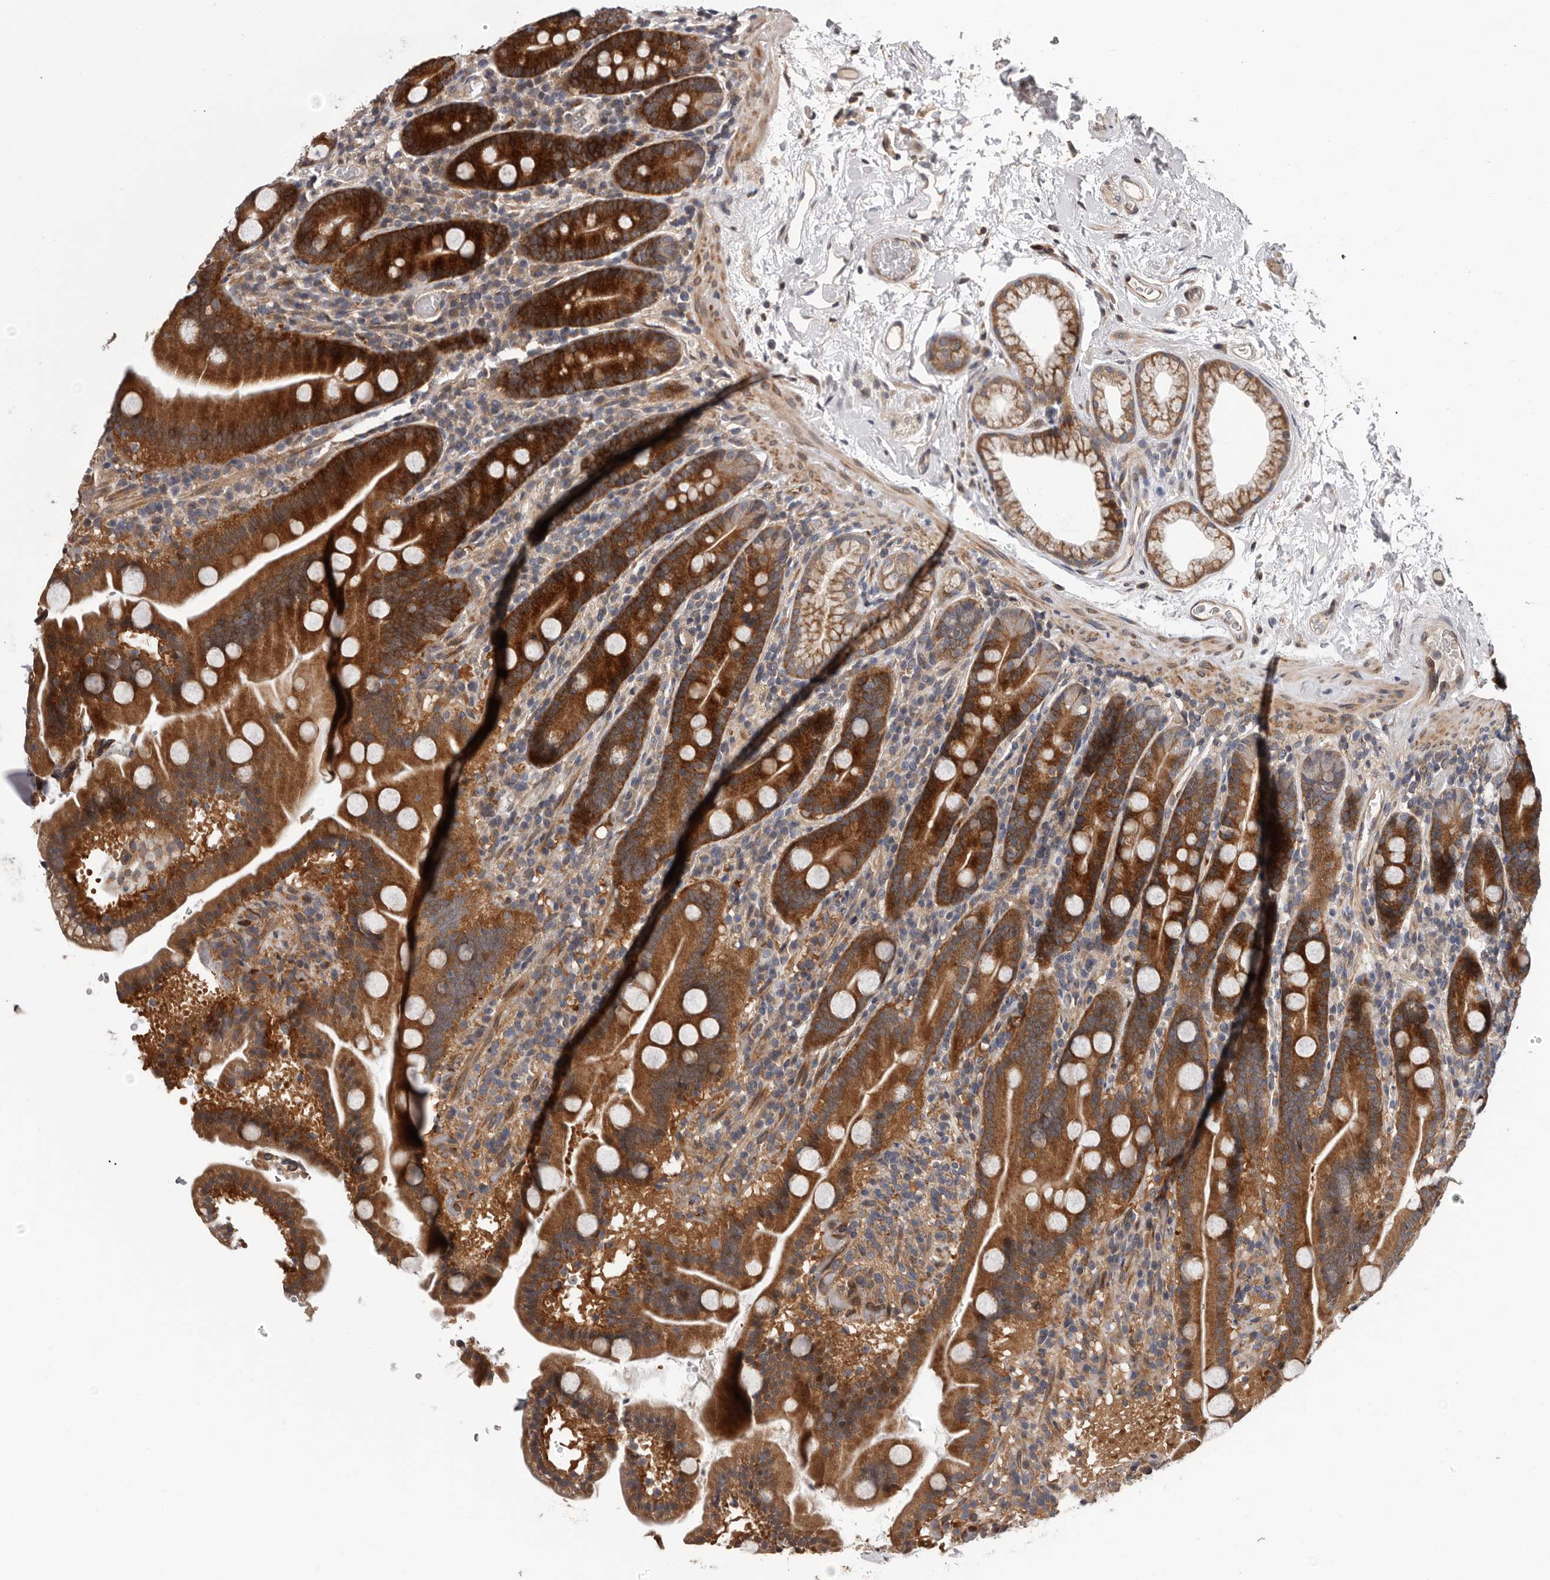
{"staining": {"intensity": "strong", "quantity": ">75%", "location": "cytoplasmic/membranous"}, "tissue": "duodenum", "cell_type": "Glandular cells", "image_type": "normal", "snomed": [{"axis": "morphology", "description": "Normal tissue, NOS"}, {"axis": "topography", "description": "Duodenum"}], "caption": "Immunohistochemistry histopathology image of unremarkable duodenum: duodenum stained using immunohistochemistry (IHC) shows high levels of strong protein expression localized specifically in the cytoplasmic/membranous of glandular cells, appearing as a cytoplasmic/membranous brown color.", "gene": "VPS37A", "patient": {"sex": "male", "age": 55}}